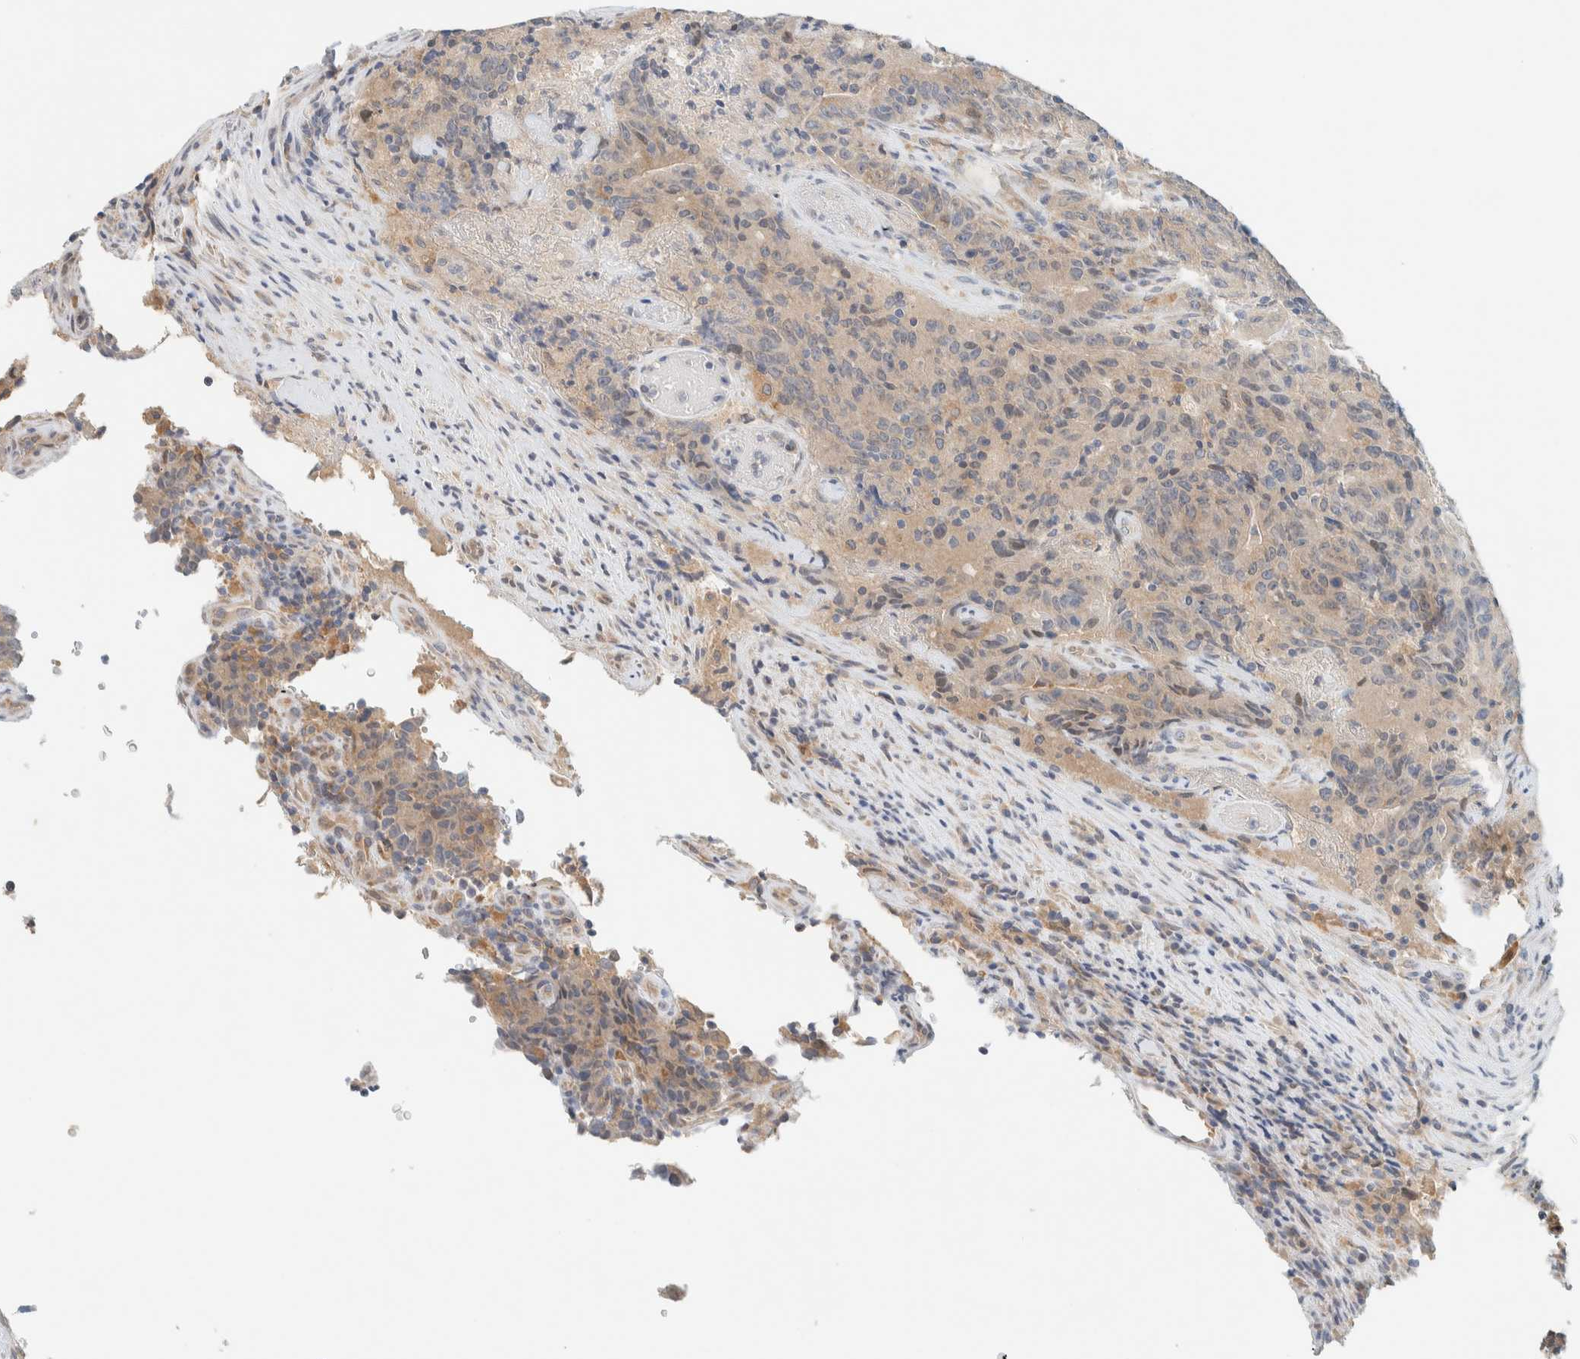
{"staining": {"intensity": "moderate", "quantity": "<25%", "location": "cytoplasmic/membranous"}, "tissue": "colorectal cancer", "cell_type": "Tumor cells", "image_type": "cancer", "snomed": [{"axis": "morphology", "description": "Normal tissue, NOS"}, {"axis": "morphology", "description": "Adenocarcinoma, NOS"}, {"axis": "topography", "description": "Colon"}], "caption": "A brown stain labels moderate cytoplasmic/membranous positivity of a protein in colorectal cancer (adenocarcinoma) tumor cells. Ihc stains the protein in brown and the nuclei are stained blue.", "gene": "SUMF2", "patient": {"sex": "female", "age": 75}}